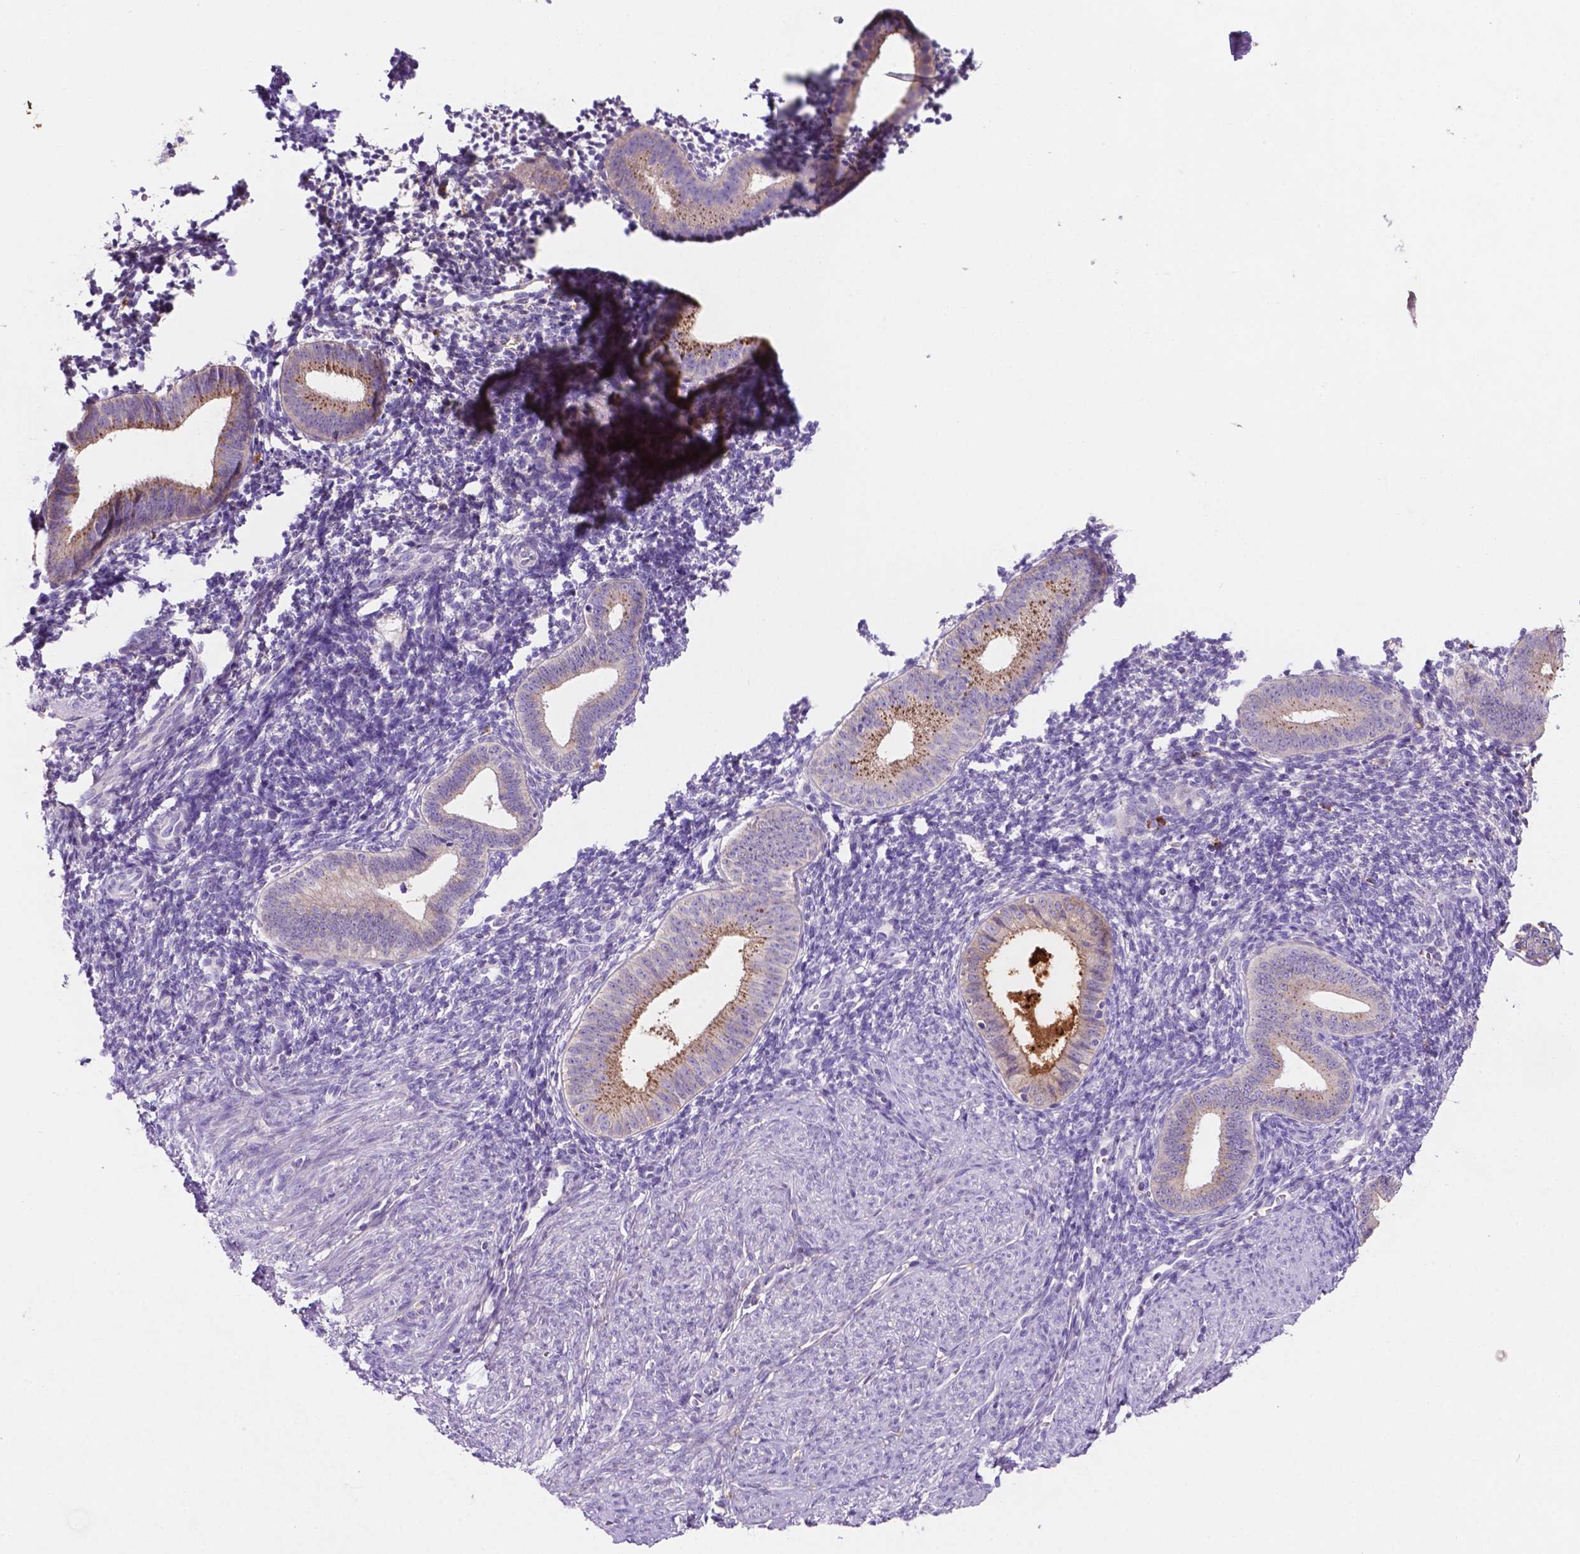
{"staining": {"intensity": "negative", "quantity": "none", "location": "none"}, "tissue": "endometrium", "cell_type": "Cells in endometrial stroma", "image_type": "normal", "snomed": [{"axis": "morphology", "description": "Normal tissue, NOS"}, {"axis": "topography", "description": "Endometrium"}], "caption": "A high-resolution image shows immunohistochemistry staining of benign endometrium, which shows no significant staining in cells in endometrial stroma.", "gene": "MKRN2OS", "patient": {"sex": "female", "age": 40}}